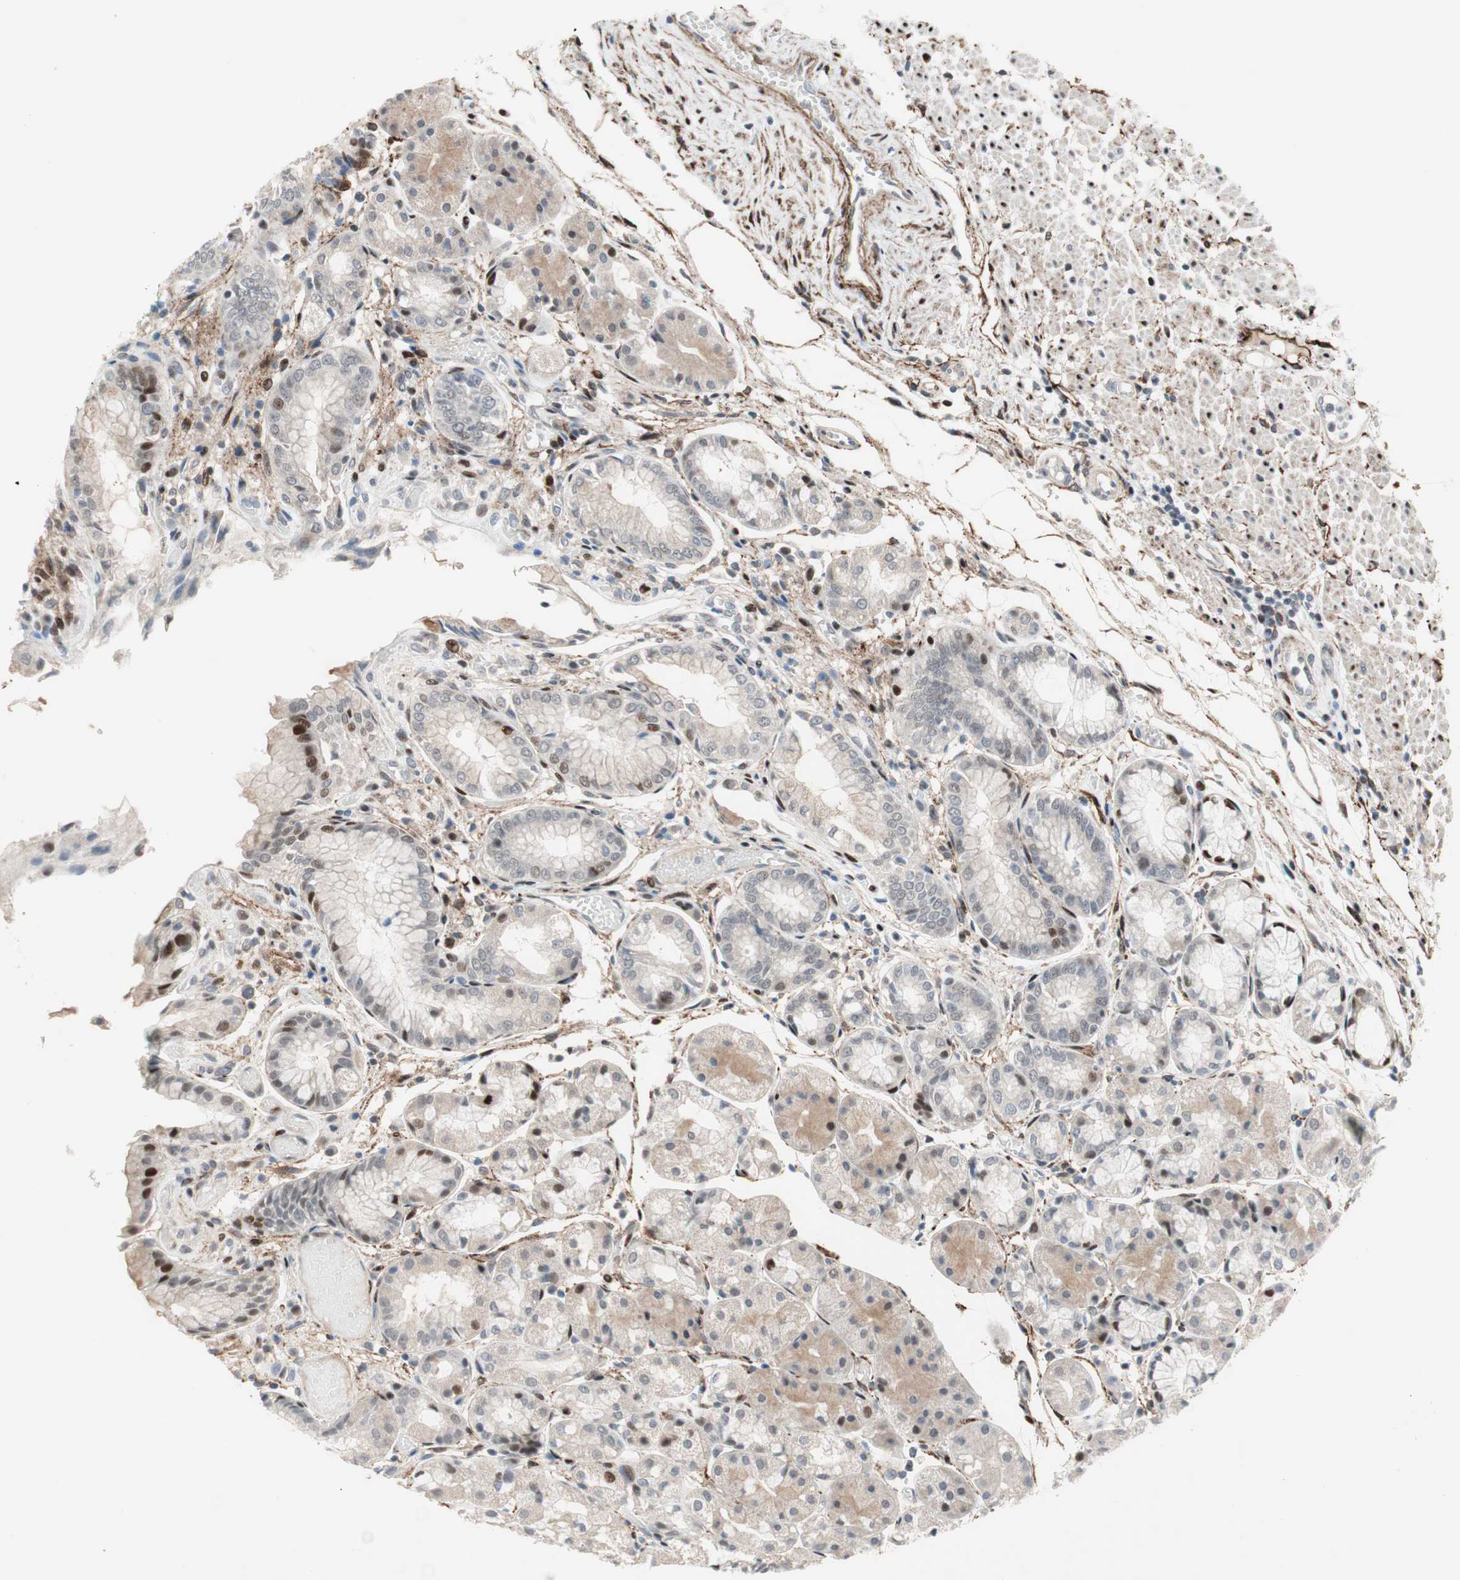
{"staining": {"intensity": "moderate", "quantity": "25%-75%", "location": "cytoplasmic/membranous,nuclear"}, "tissue": "stomach", "cell_type": "Glandular cells", "image_type": "normal", "snomed": [{"axis": "morphology", "description": "Normal tissue, NOS"}, {"axis": "topography", "description": "Stomach, upper"}], "caption": "This photomicrograph shows IHC staining of normal human stomach, with medium moderate cytoplasmic/membranous,nuclear positivity in approximately 25%-75% of glandular cells.", "gene": "FBXO44", "patient": {"sex": "male", "age": 72}}